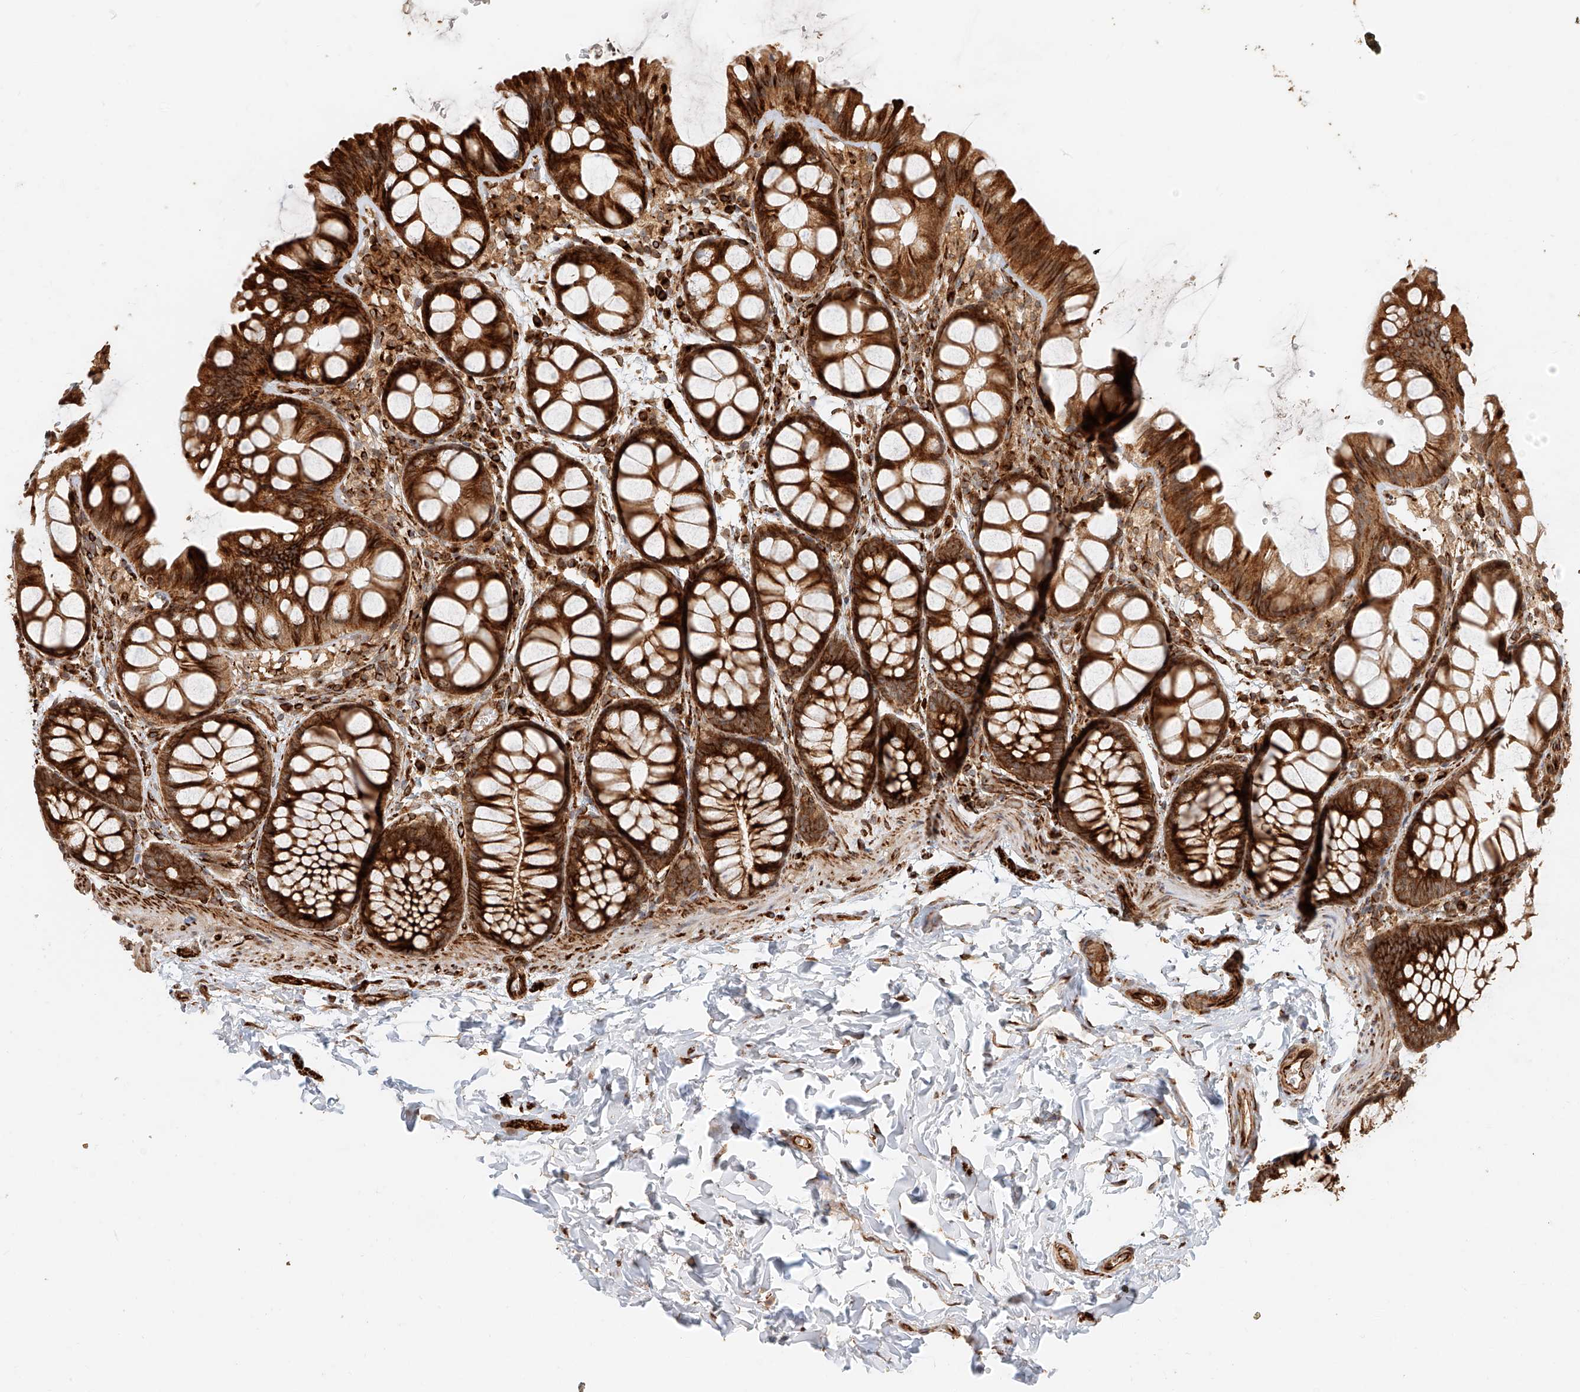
{"staining": {"intensity": "strong", "quantity": ">75%", "location": "cytoplasmic/membranous"}, "tissue": "colon", "cell_type": "Endothelial cells", "image_type": "normal", "snomed": [{"axis": "morphology", "description": "Normal tissue, NOS"}, {"axis": "topography", "description": "Colon"}], "caption": "The histopathology image displays immunohistochemical staining of unremarkable colon. There is strong cytoplasmic/membranous positivity is seen in approximately >75% of endothelial cells.", "gene": "NAP1L1", "patient": {"sex": "male", "age": 47}}